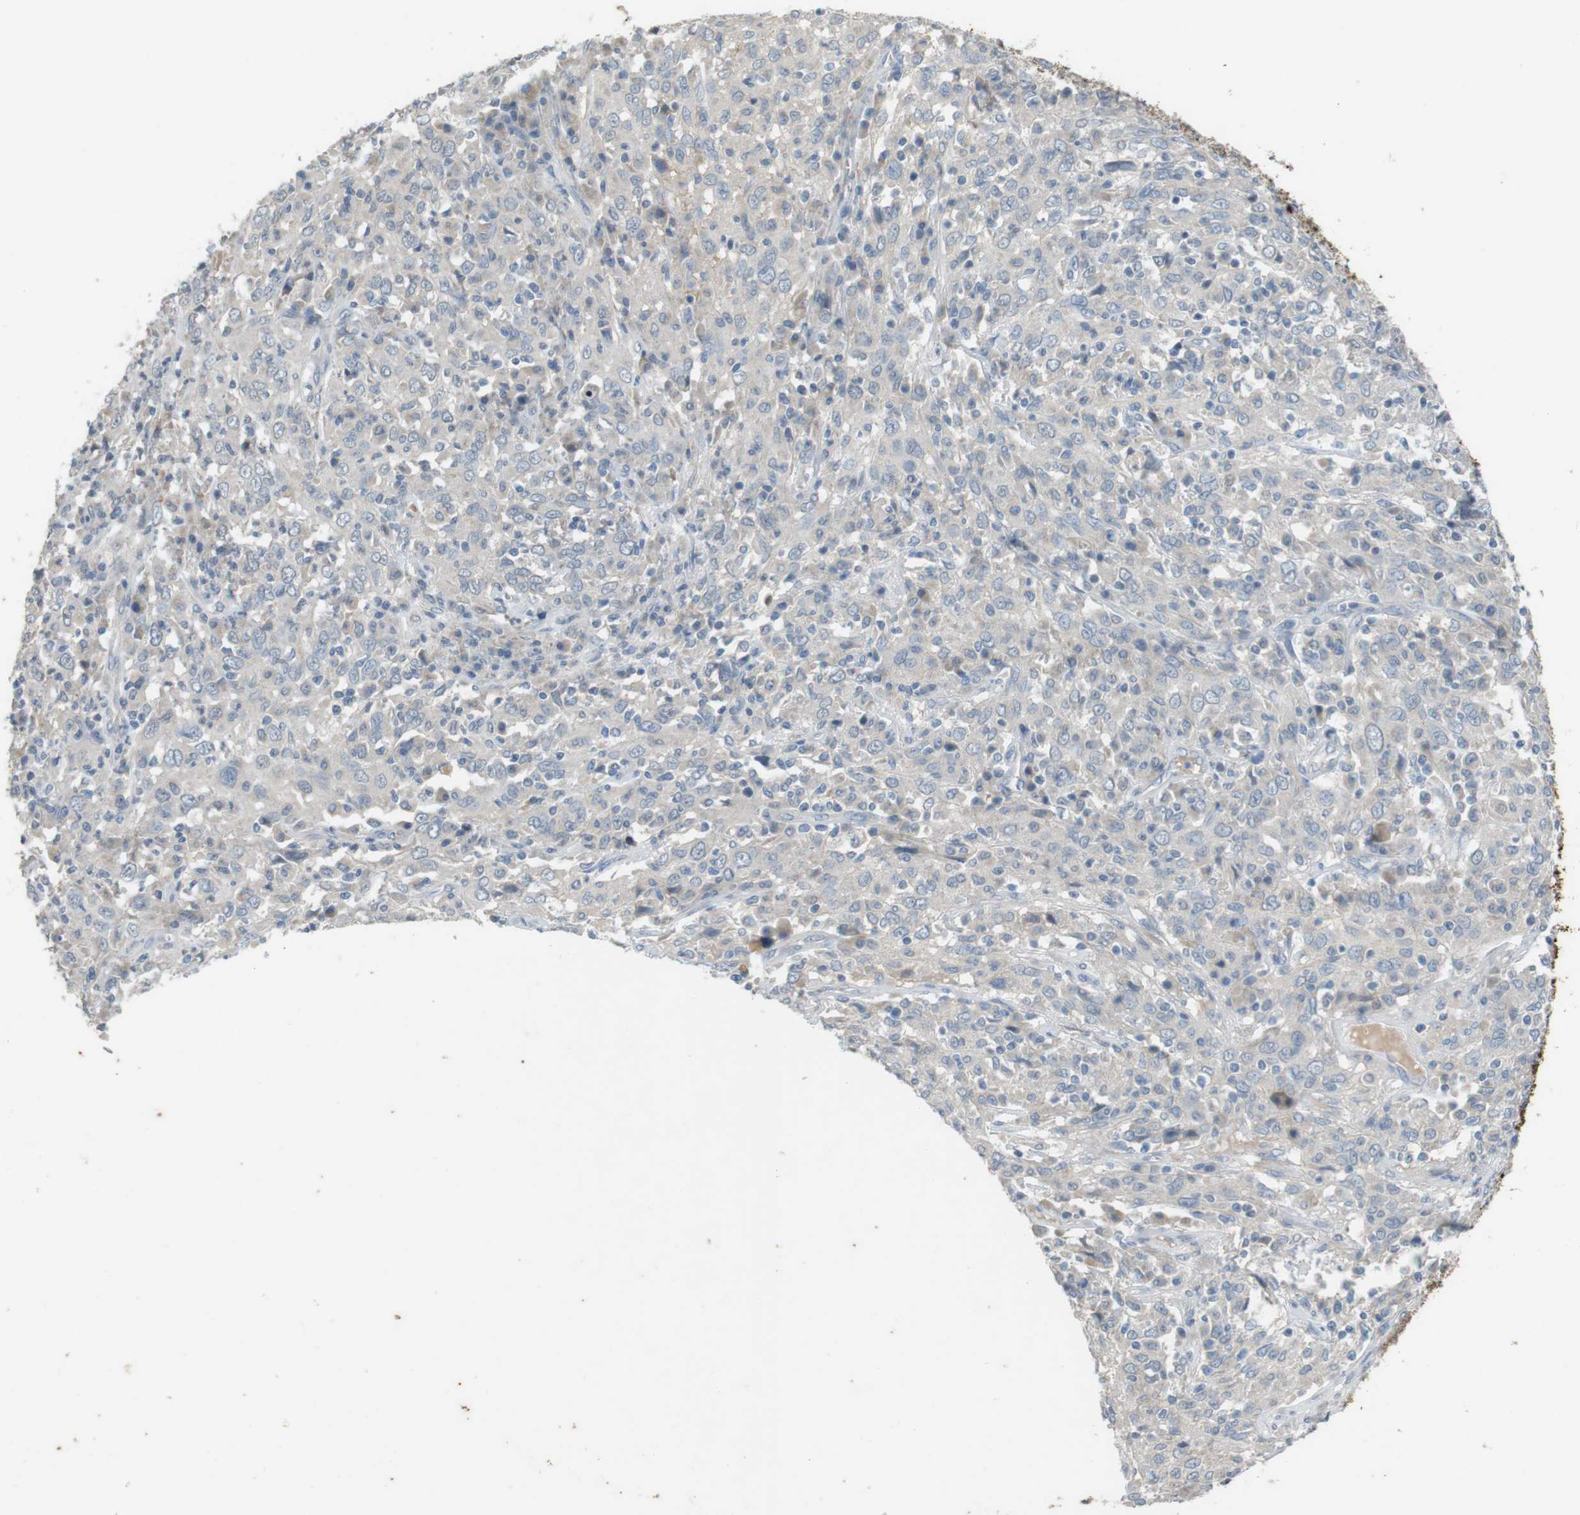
{"staining": {"intensity": "weak", "quantity": ">75%", "location": "cytoplasmic/membranous"}, "tissue": "cervical cancer", "cell_type": "Tumor cells", "image_type": "cancer", "snomed": [{"axis": "morphology", "description": "Squamous cell carcinoma, NOS"}, {"axis": "topography", "description": "Cervix"}], "caption": "Immunohistochemical staining of cervical cancer (squamous cell carcinoma) exhibits weak cytoplasmic/membranous protein expression in about >75% of tumor cells. Using DAB (brown) and hematoxylin (blue) stains, captured at high magnification using brightfield microscopy.", "gene": "MUC5B", "patient": {"sex": "female", "age": 46}}